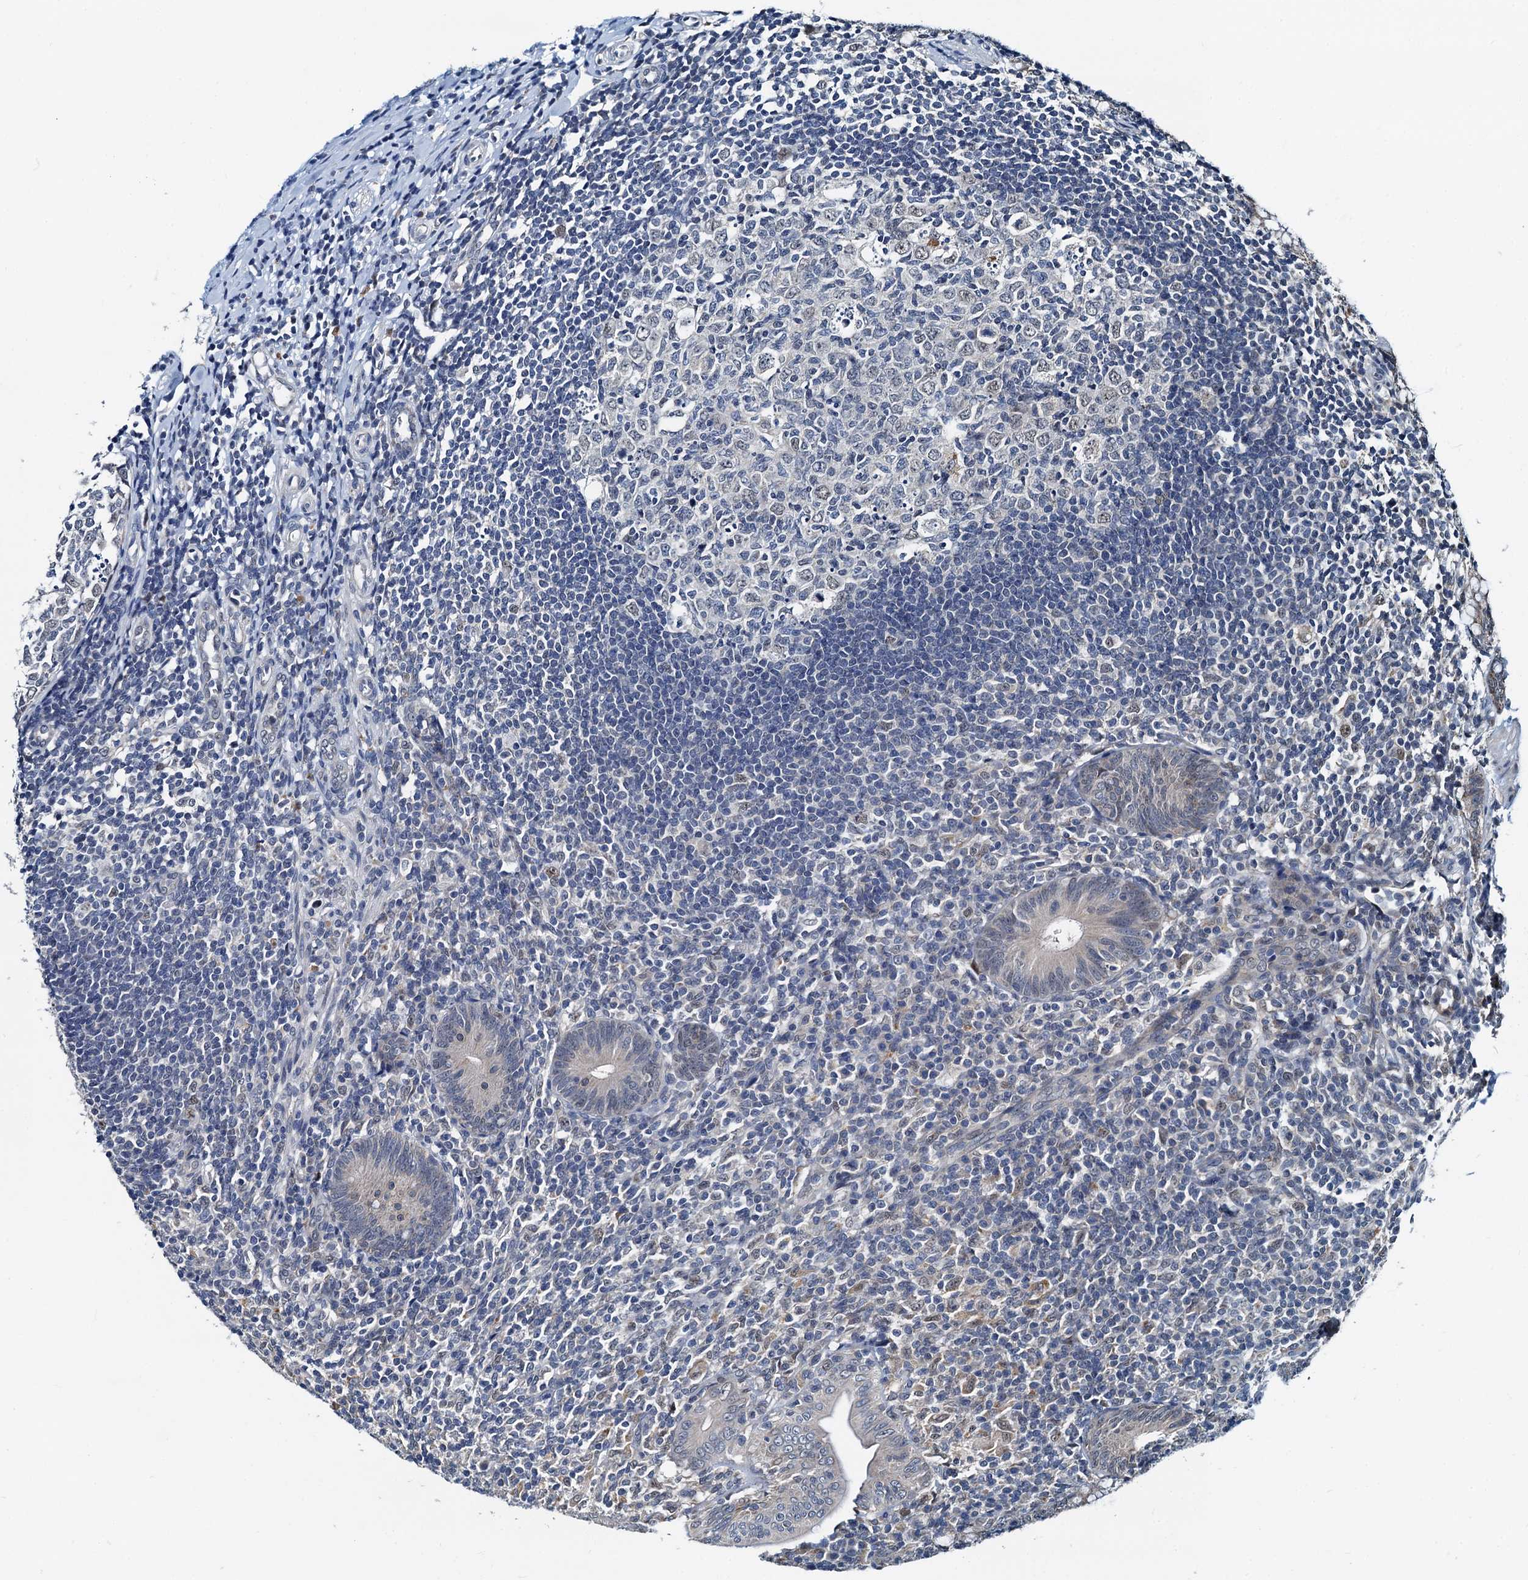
{"staining": {"intensity": "weak", "quantity": "<25%", "location": "cytoplasmic/membranous"}, "tissue": "appendix", "cell_type": "Glandular cells", "image_type": "normal", "snomed": [{"axis": "morphology", "description": "Normal tissue, NOS"}, {"axis": "topography", "description": "Appendix"}], "caption": "Protein analysis of benign appendix displays no significant positivity in glandular cells. Brightfield microscopy of IHC stained with DAB (3,3'-diaminobenzidine) (brown) and hematoxylin (blue), captured at high magnification.", "gene": "MCMBP", "patient": {"sex": "male", "age": 14}}